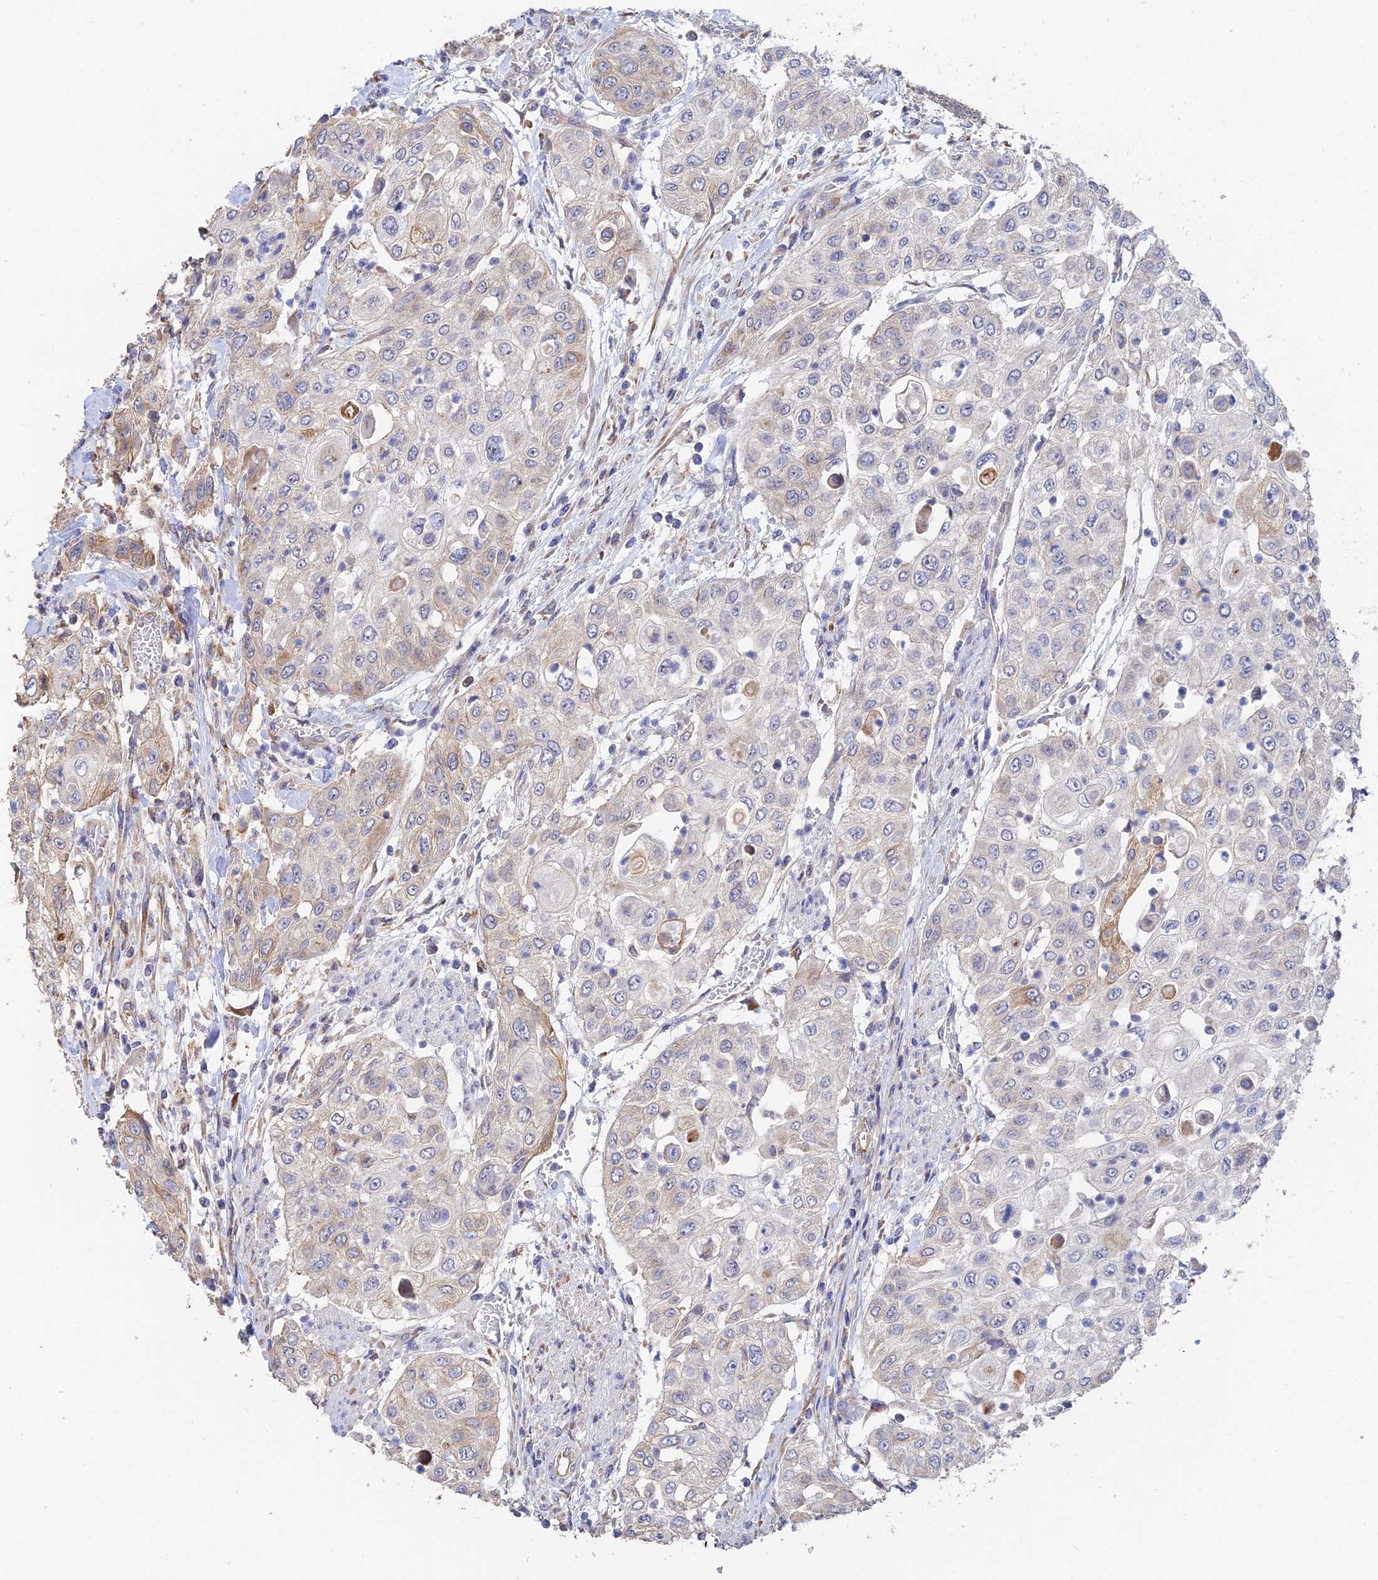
{"staining": {"intensity": "negative", "quantity": "none", "location": "none"}, "tissue": "urothelial cancer", "cell_type": "Tumor cells", "image_type": "cancer", "snomed": [{"axis": "morphology", "description": "Urothelial carcinoma, High grade"}, {"axis": "topography", "description": "Urinary bladder"}], "caption": "An immunohistochemistry micrograph of high-grade urothelial carcinoma is shown. There is no staining in tumor cells of high-grade urothelial carcinoma. (Stains: DAB IHC with hematoxylin counter stain, Microscopy: brightfield microscopy at high magnification).", "gene": "WBP11", "patient": {"sex": "female", "age": 79}}